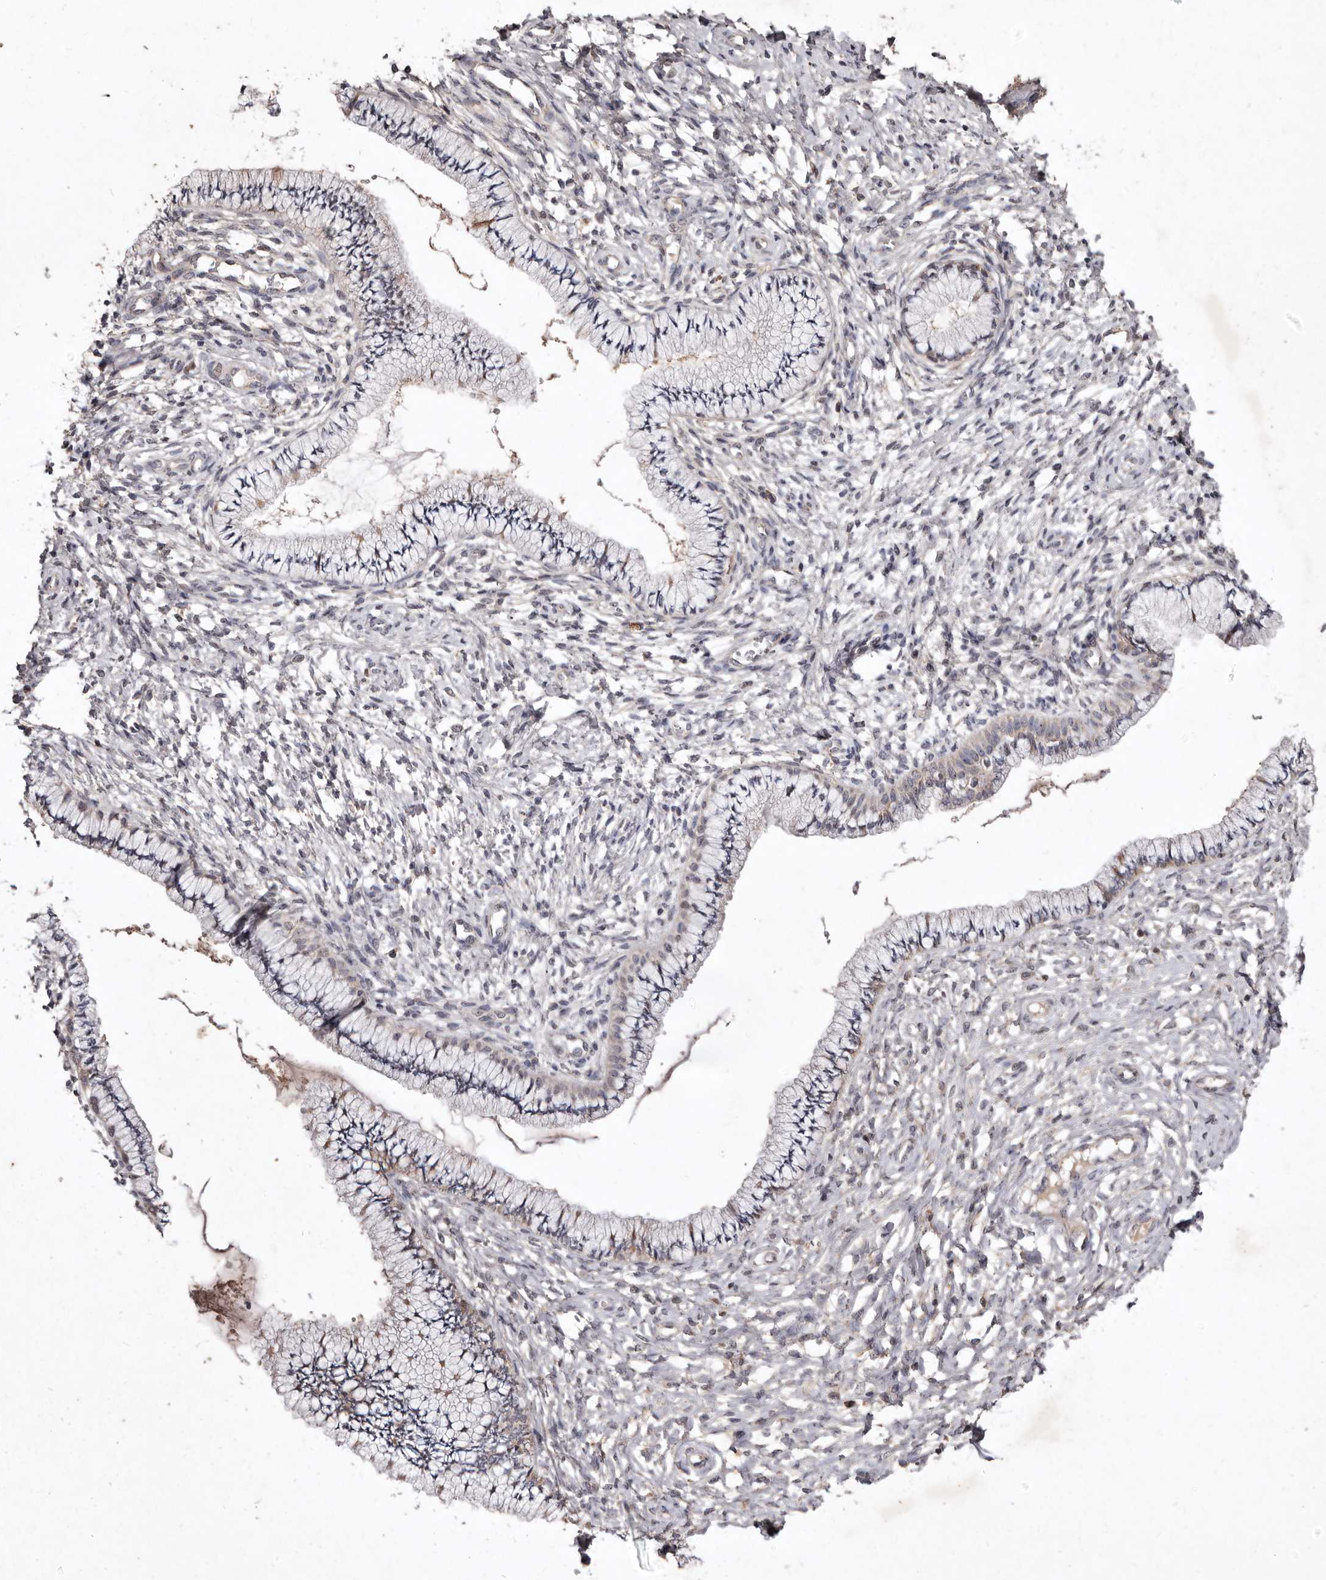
{"staining": {"intensity": "moderate", "quantity": "25%-75%", "location": "cytoplasmic/membranous"}, "tissue": "cervix", "cell_type": "Glandular cells", "image_type": "normal", "snomed": [{"axis": "morphology", "description": "Normal tissue, NOS"}, {"axis": "topography", "description": "Cervix"}], "caption": "Immunohistochemical staining of unremarkable cervix reveals moderate cytoplasmic/membranous protein positivity in approximately 25%-75% of glandular cells. (Brightfield microscopy of DAB IHC at high magnification).", "gene": "FLAD1", "patient": {"sex": "female", "age": 36}}